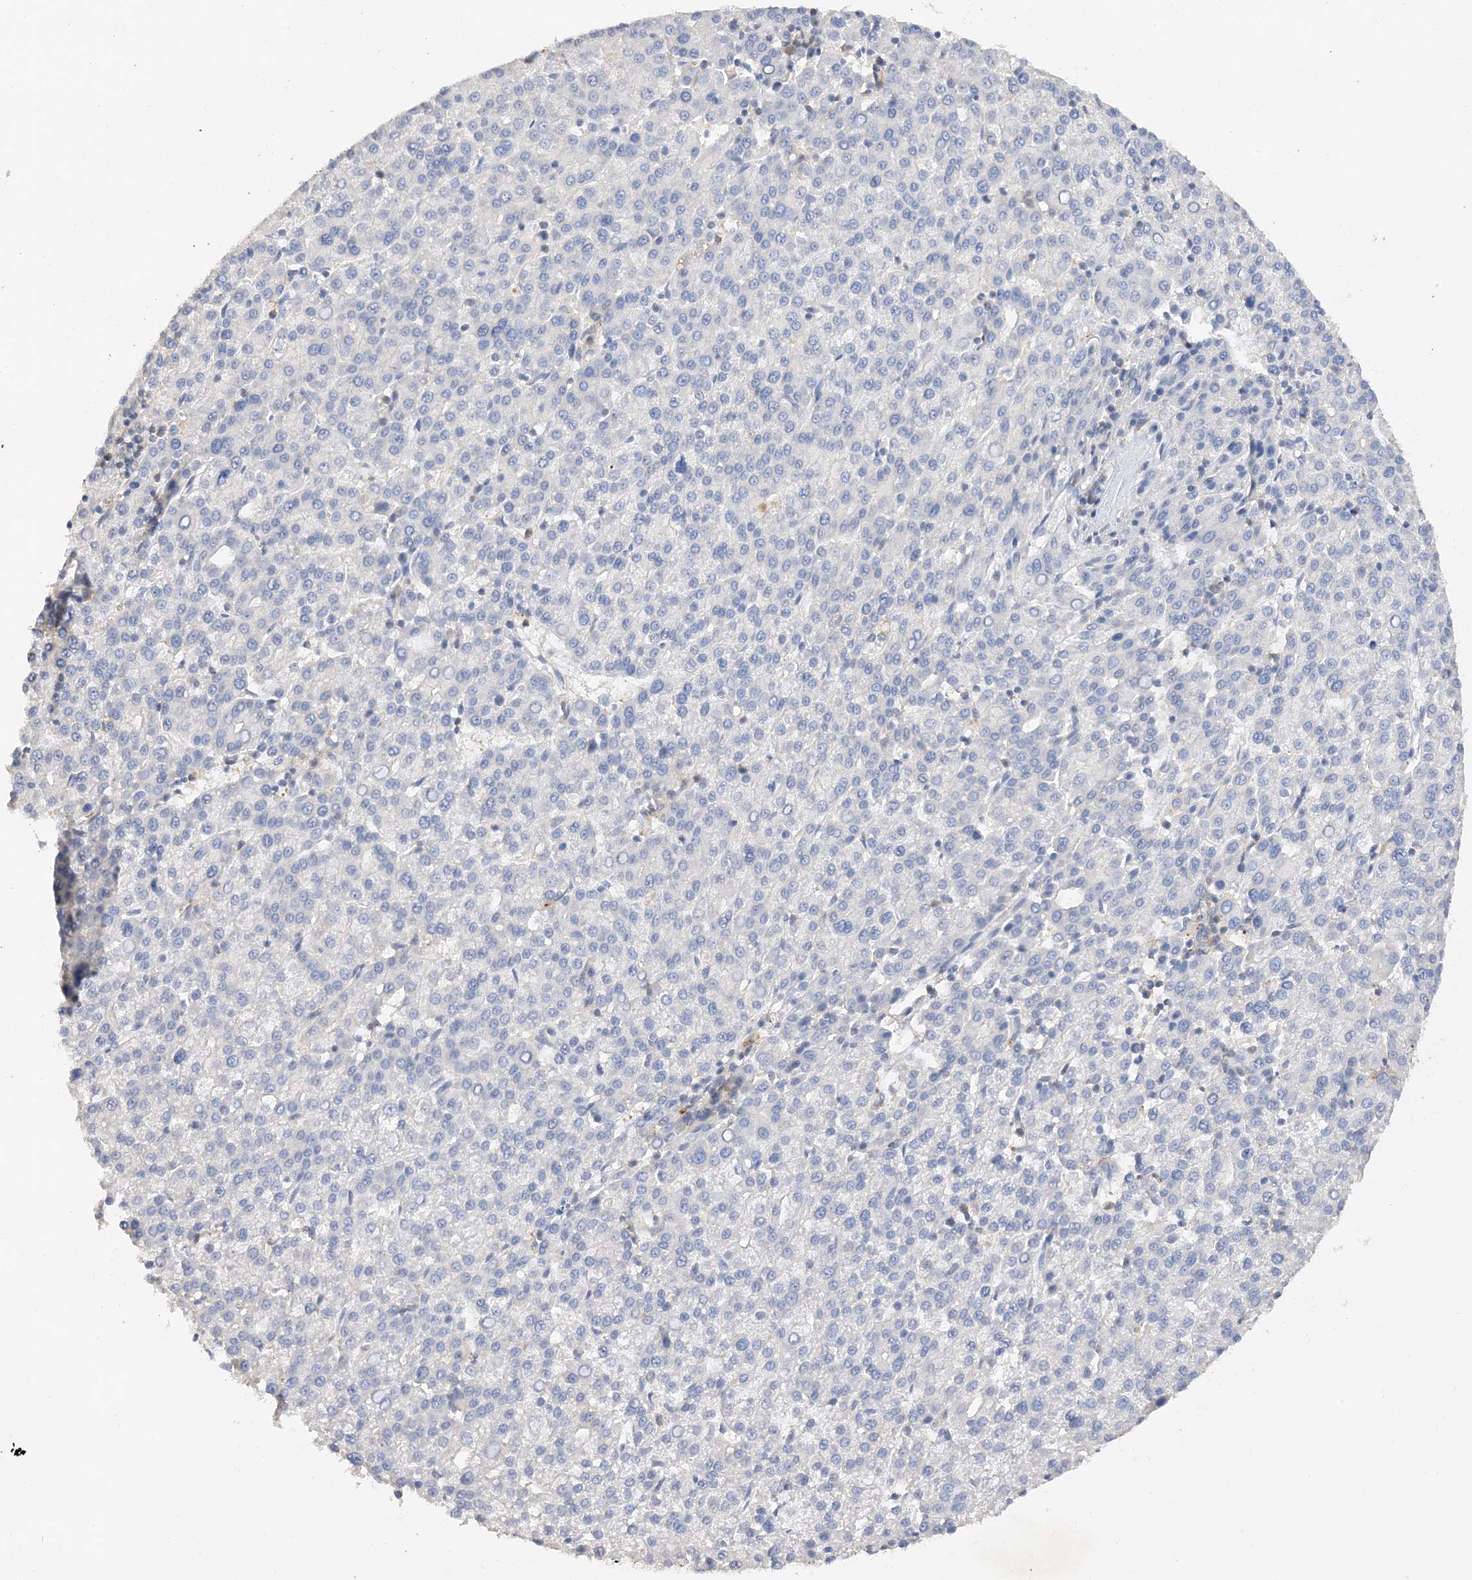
{"staining": {"intensity": "negative", "quantity": "none", "location": "none"}, "tissue": "liver cancer", "cell_type": "Tumor cells", "image_type": "cancer", "snomed": [{"axis": "morphology", "description": "Carcinoma, Hepatocellular, NOS"}, {"axis": "topography", "description": "Liver"}], "caption": "This micrograph is of hepatocellular carcinoma (liver) stained with immunohistochemistry to label a protein in brown with the nuclei are counter-stained blue. There is no staining in tumor cells.", "gene": "ARV1", "patient": {"sex": "female", "age": 58}}